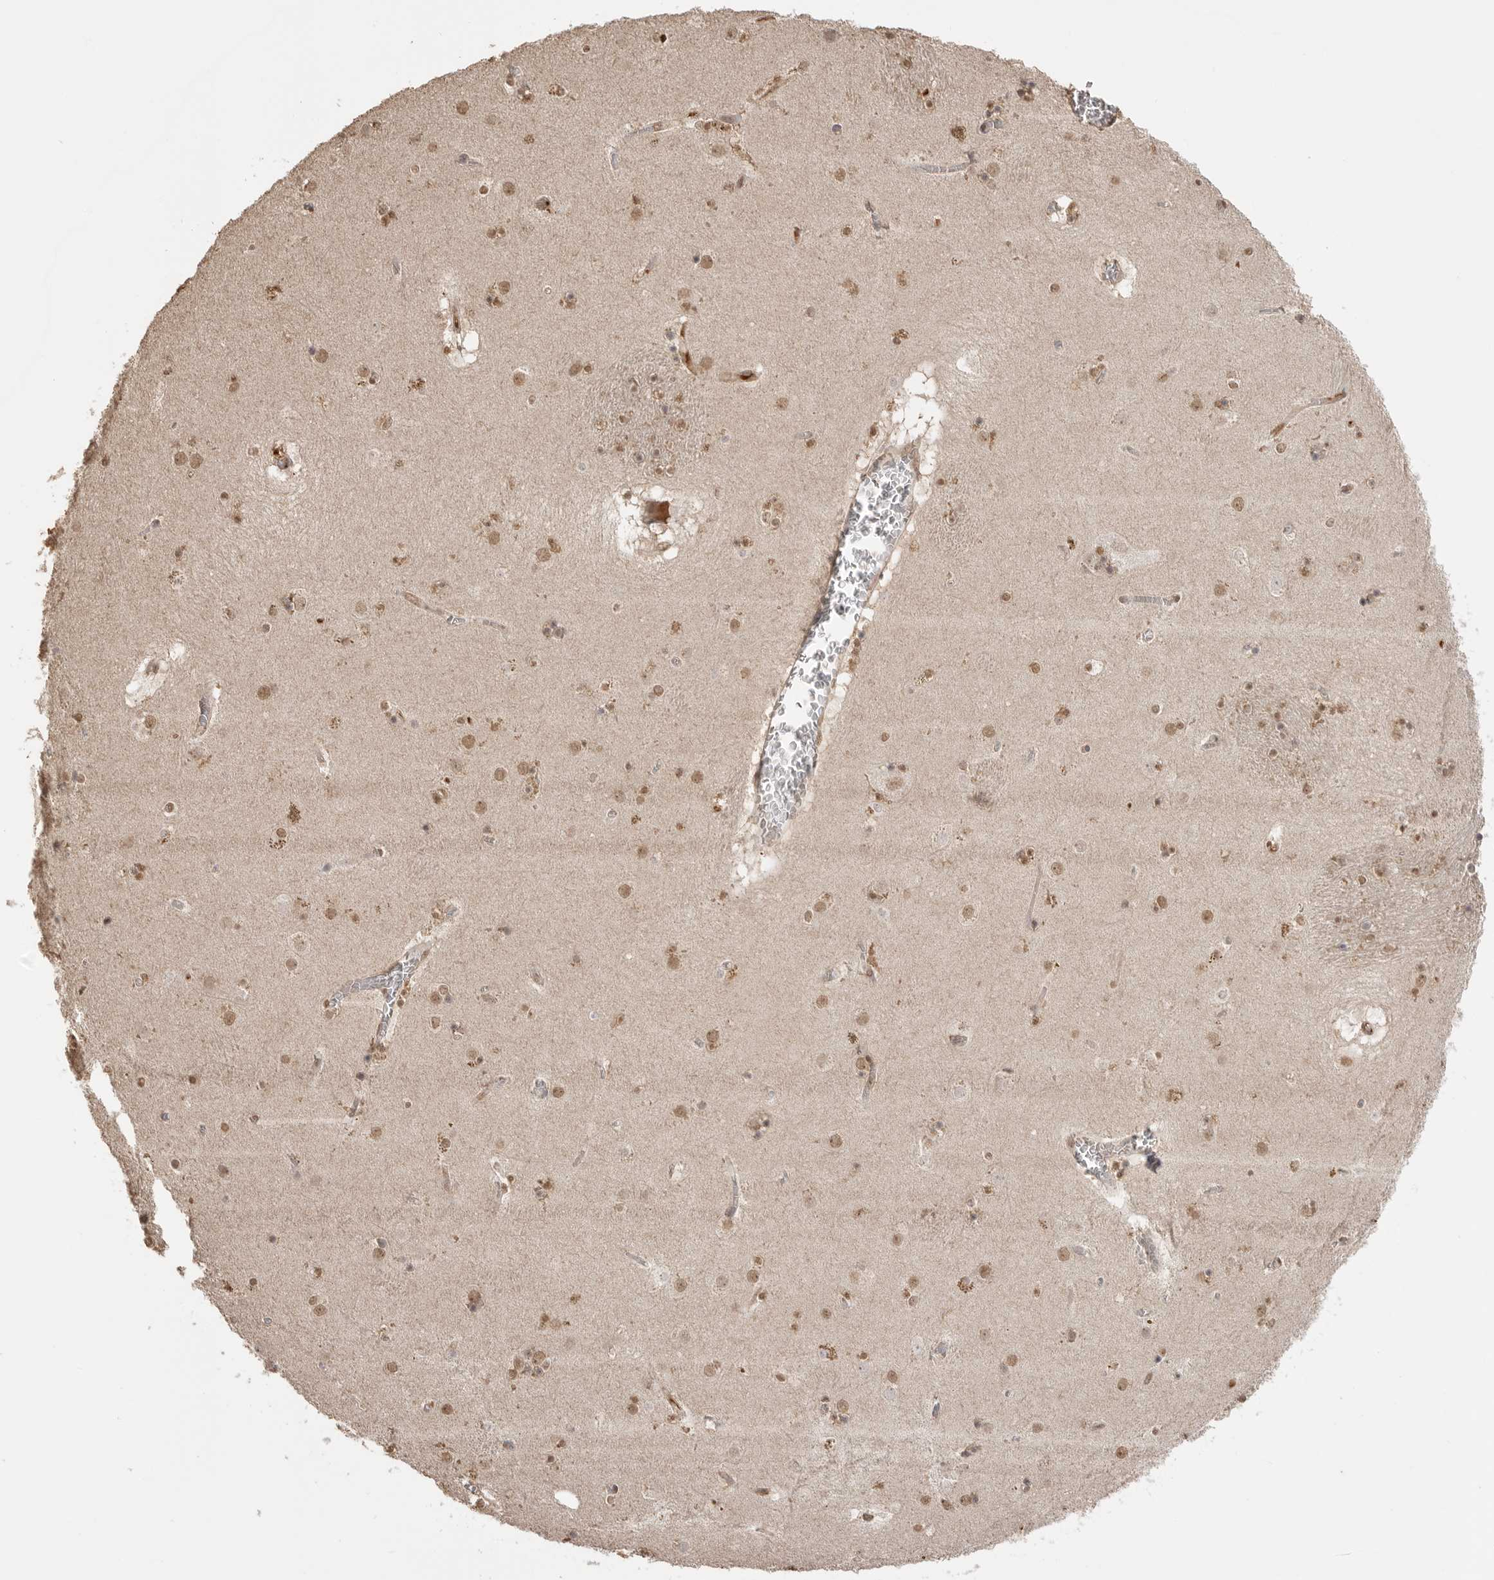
{"staining": {"intensity": "moderate", "quantity": "25%-75%", "location": "nuclear"}, "tissue": "caudate", "cell_type": "Glial cells", "image_type": "normal", "snomed": [{"axis": "morphology", "description": "Normal tissue, NOS"}, {"axis": "topography", "description": "Lateral ventricle wall"}], "caption": "DAB (3,3'-diaminobenzidine) immunohistochemical staining of benign caudate demonstrates moderate nuclear protein staining in about 25%-75% of glial cells.", "gene": "ASPSCR1", "patient": {"sex": "male", "age": 70}}